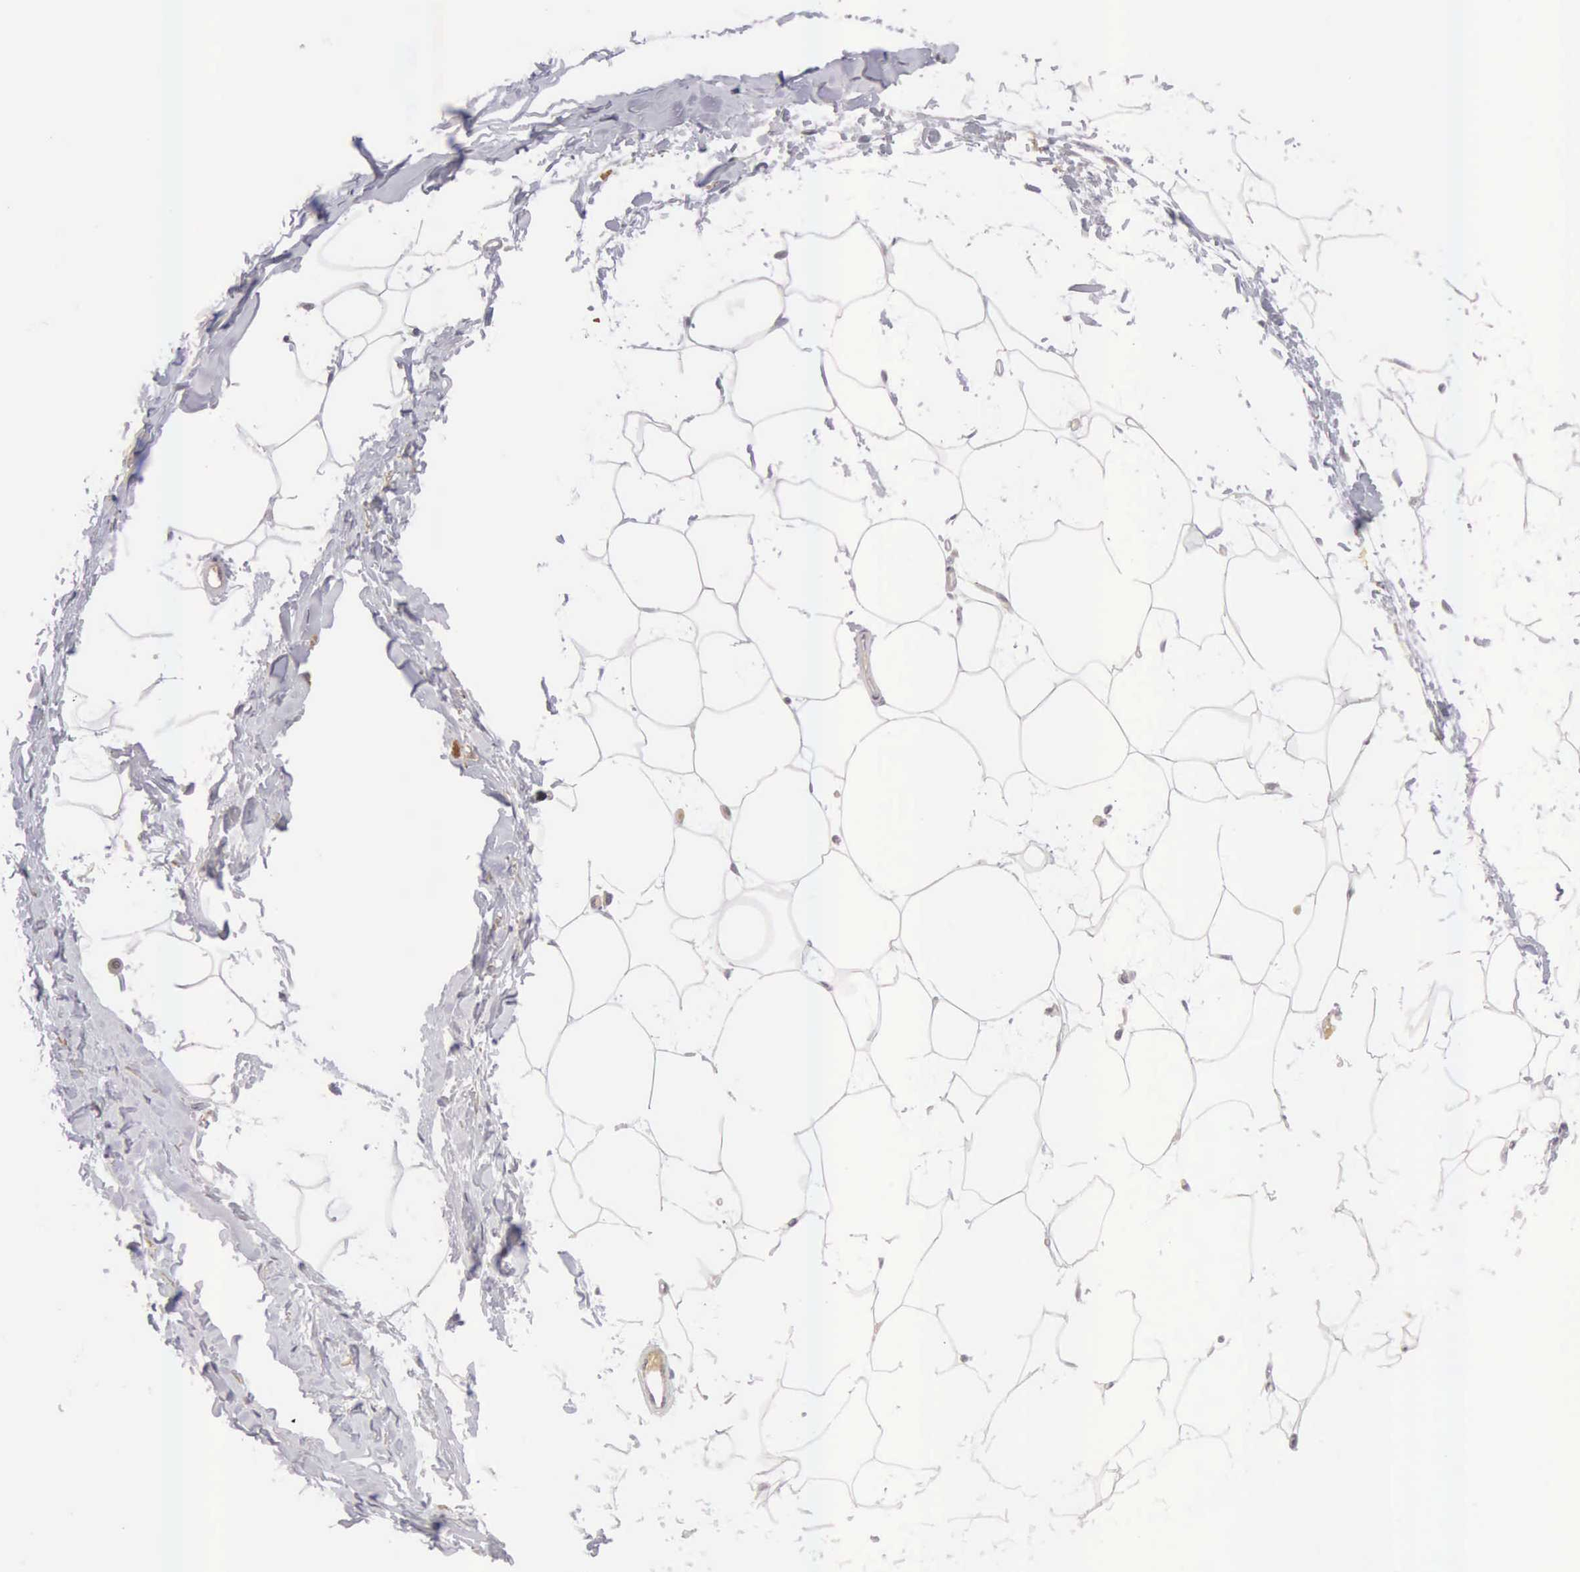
{"staining": {"intensity": "negative", "quantity": "none", "location": "none"}, "tissue": "adipose tissue", "cell_type": "Adipocytes", "image_type": "normal", "snomed": [{"axis": "morphology", "description": "Normal tissue, NOS"}, {"axis": "topography", "description": "Breast"}], "caption": "This is a photomicrograph of IHC staining of unremarkable adipose tissue, which shows no expression in adipocytes. The staining was performed using DAB to visualize the protein expression in brown, while the nuclei were stained in blue with hematoxylin (Magnification: 20x).", "gene": "CLU", "patient": {"sex": "female", "age": 45}}